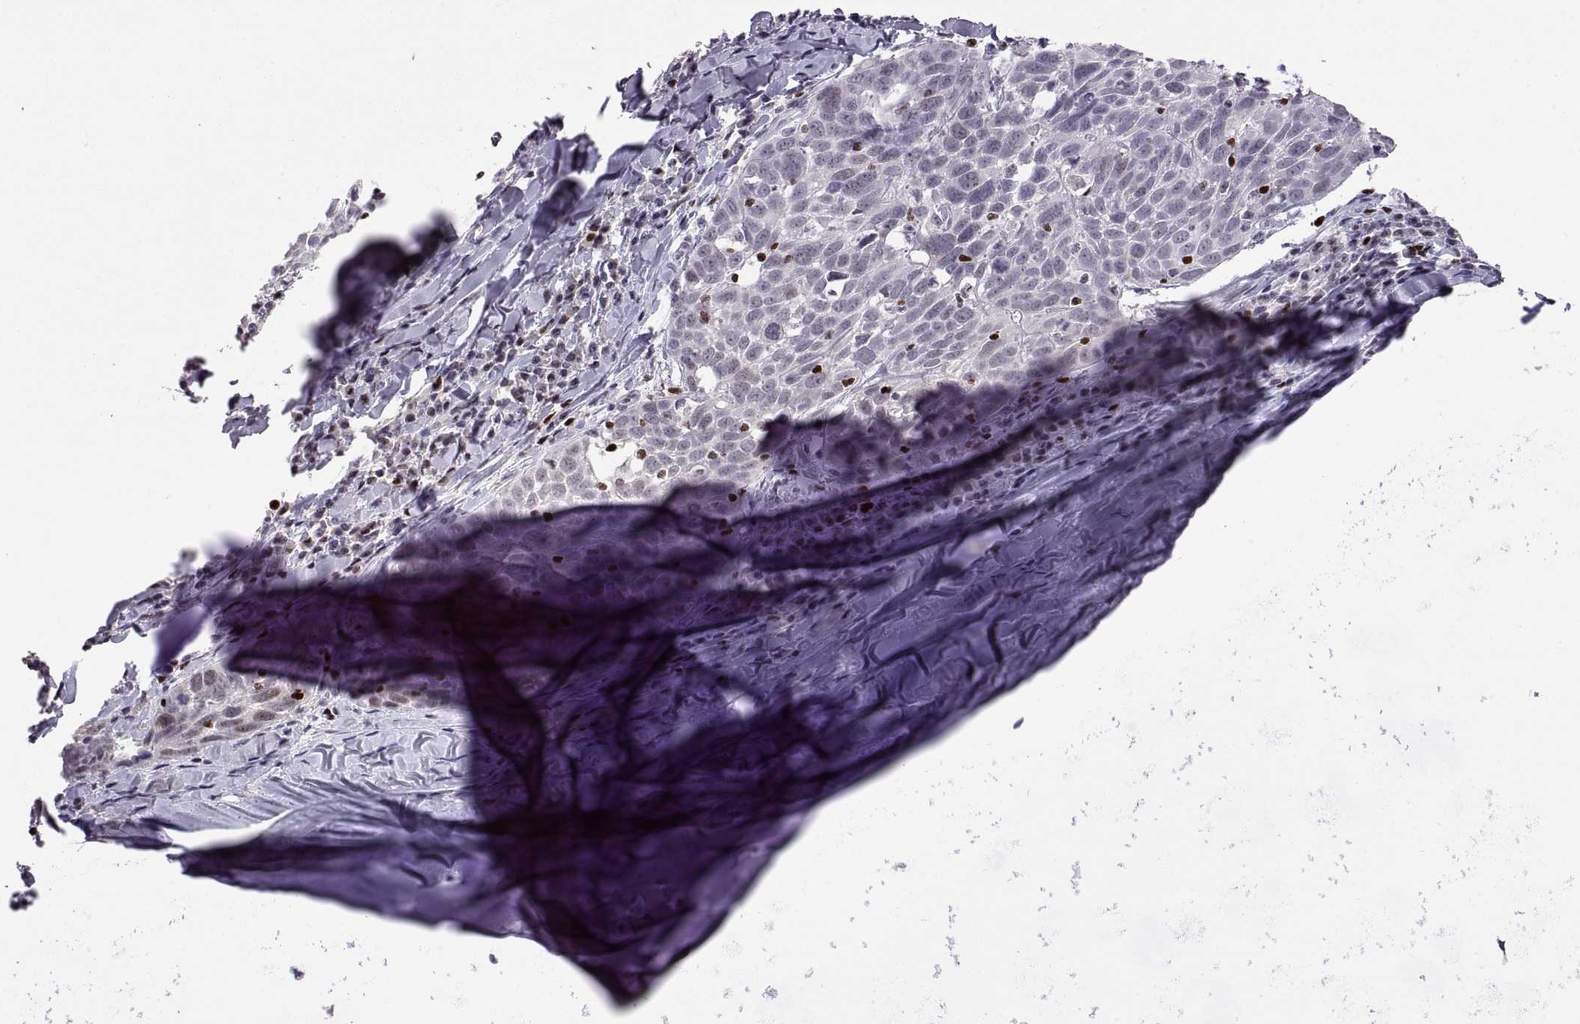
{"staining": {"intensity": "negative", "quantity": "none", "location": "none"}, "tissue": "lung cancer", "cell_type": "Tumor cells", "image_type": "cancer", "snomed": [{"axis": "morphology", "description": "Squamous cell carcinoma, NOS"}, {"axis": "topography", "description": "Lung"}], "caption": "High magnification brightfield microscopy of lung cancer (squamous cell carcinoma) stained with DAB (3,3'-diaminobenzidine) (brown) and counterstained with hematoxylin (blue): tumor cells show no significant staining.", "gene": "NEK2", "patient": {"sex": "male", "age": 57}}